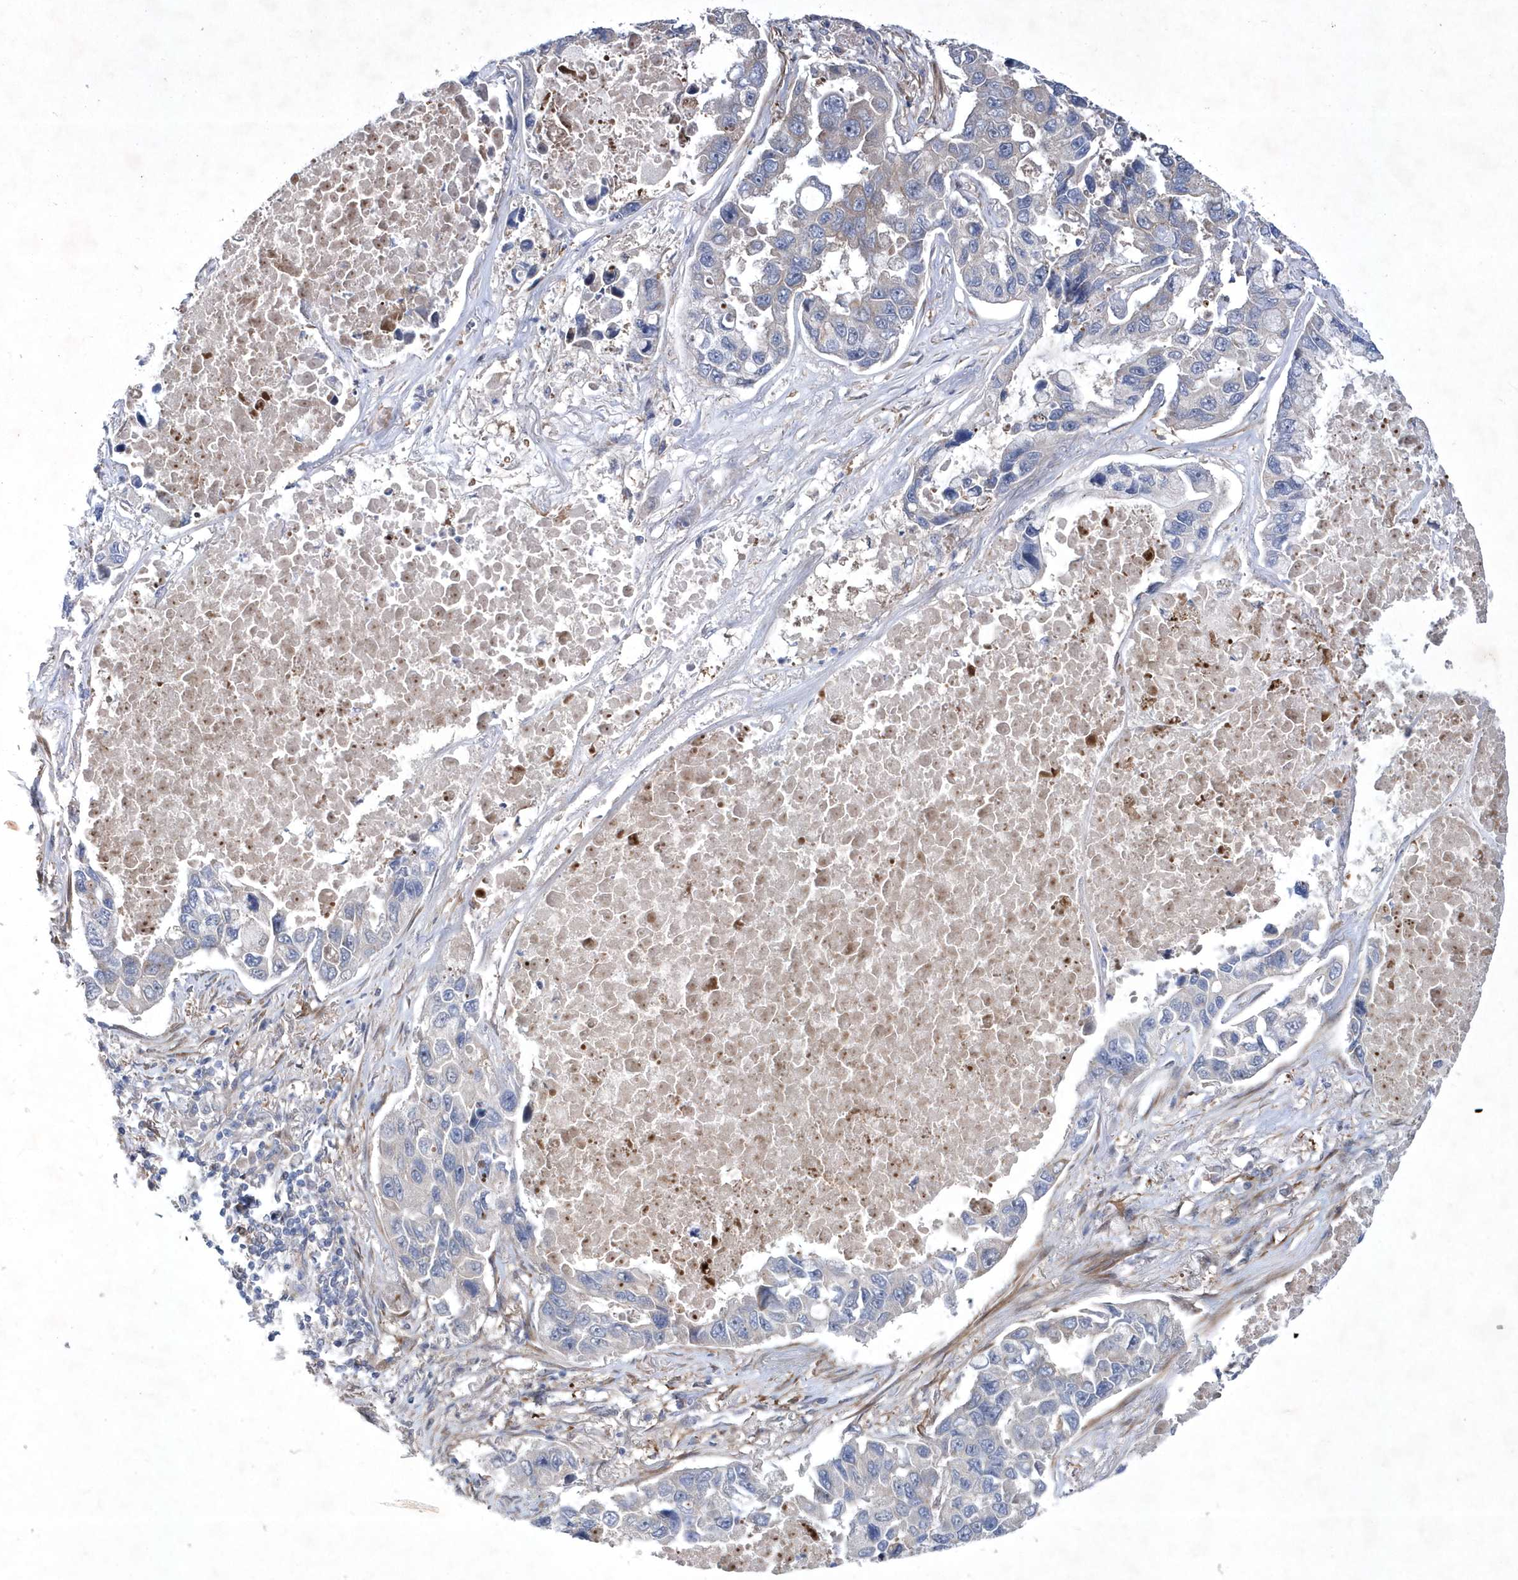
{"staining": {"intensity": "negative", "quantity": "none", "location": "none"}, "tissue": "lung cancer", "cell_type": "Tumor cells", "image_type": "cancer", "snomed": [{"axis": "morphology", "description": "Adenocarcinoma, NOS"}, {"axis": "topography", "description": "Lung"}], "caption": "High power microscopy image of an immunohistochemistry image of lung cancer, revealing no significant expression in tumor cells.", "gene": "DSPP", "patient": {"sex": "male", "age": 64}}